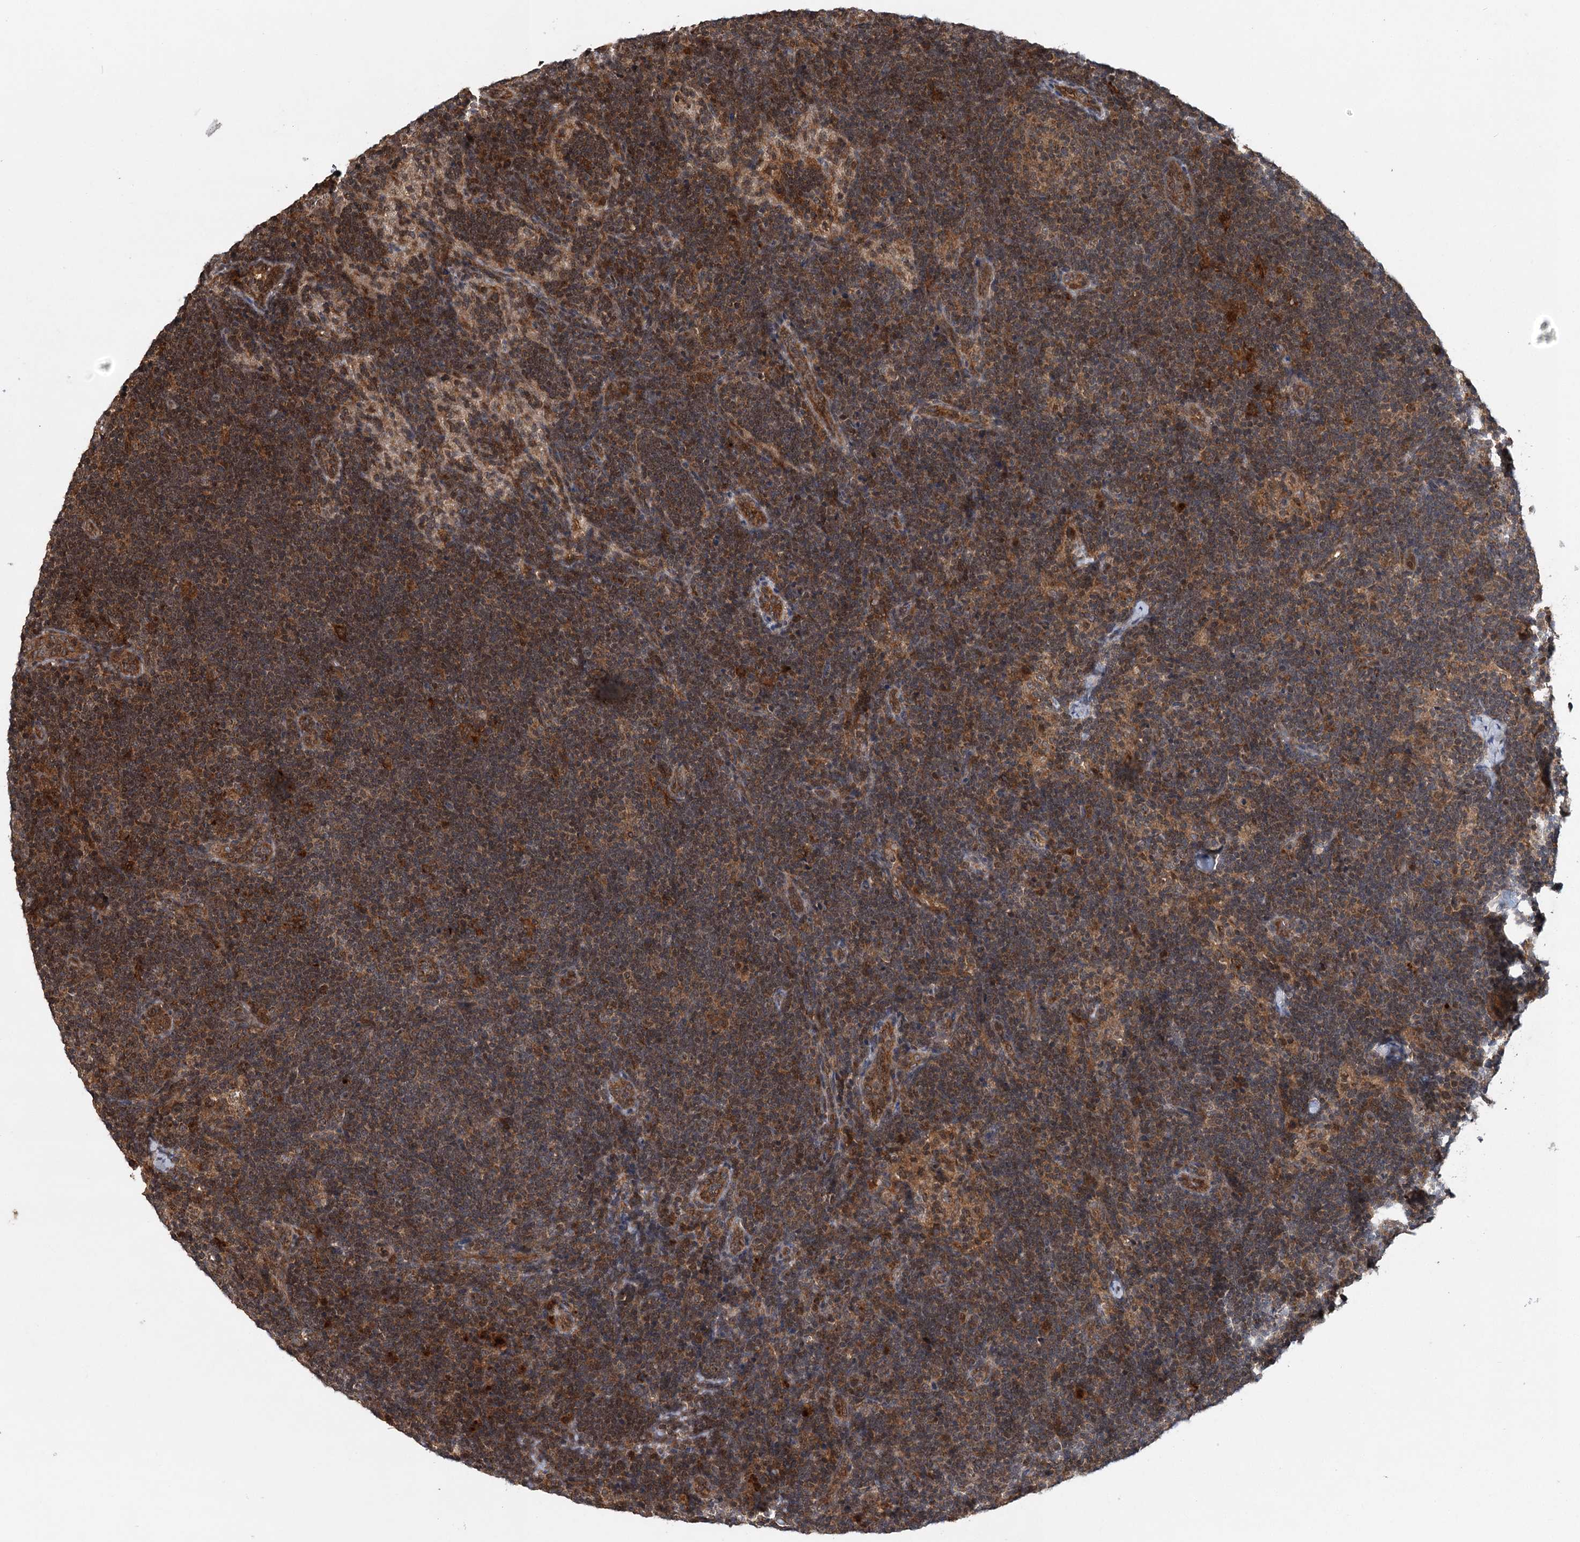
{"staining": {"intensity": "weak", "quantity": ">75%", "location": "cytoplasmic/membranous"}, "tissue": "lymph node", "cell_type": "Germinal center cells", "image_type": "normal", "snomed": [{"axis": "morphology", "description": "Normal tissue, NOS"}, {"axis": "topography", "description": "Lymph node"}], "caption": "This photomicrograph reveals IHC staining of unremarkable human lymph node, with low weak cytoplasmic/membranous staining in approximately >75% of germinal center cells.", "gene": "INSIG2", "patient": {"sex": "female", "age": 22}}